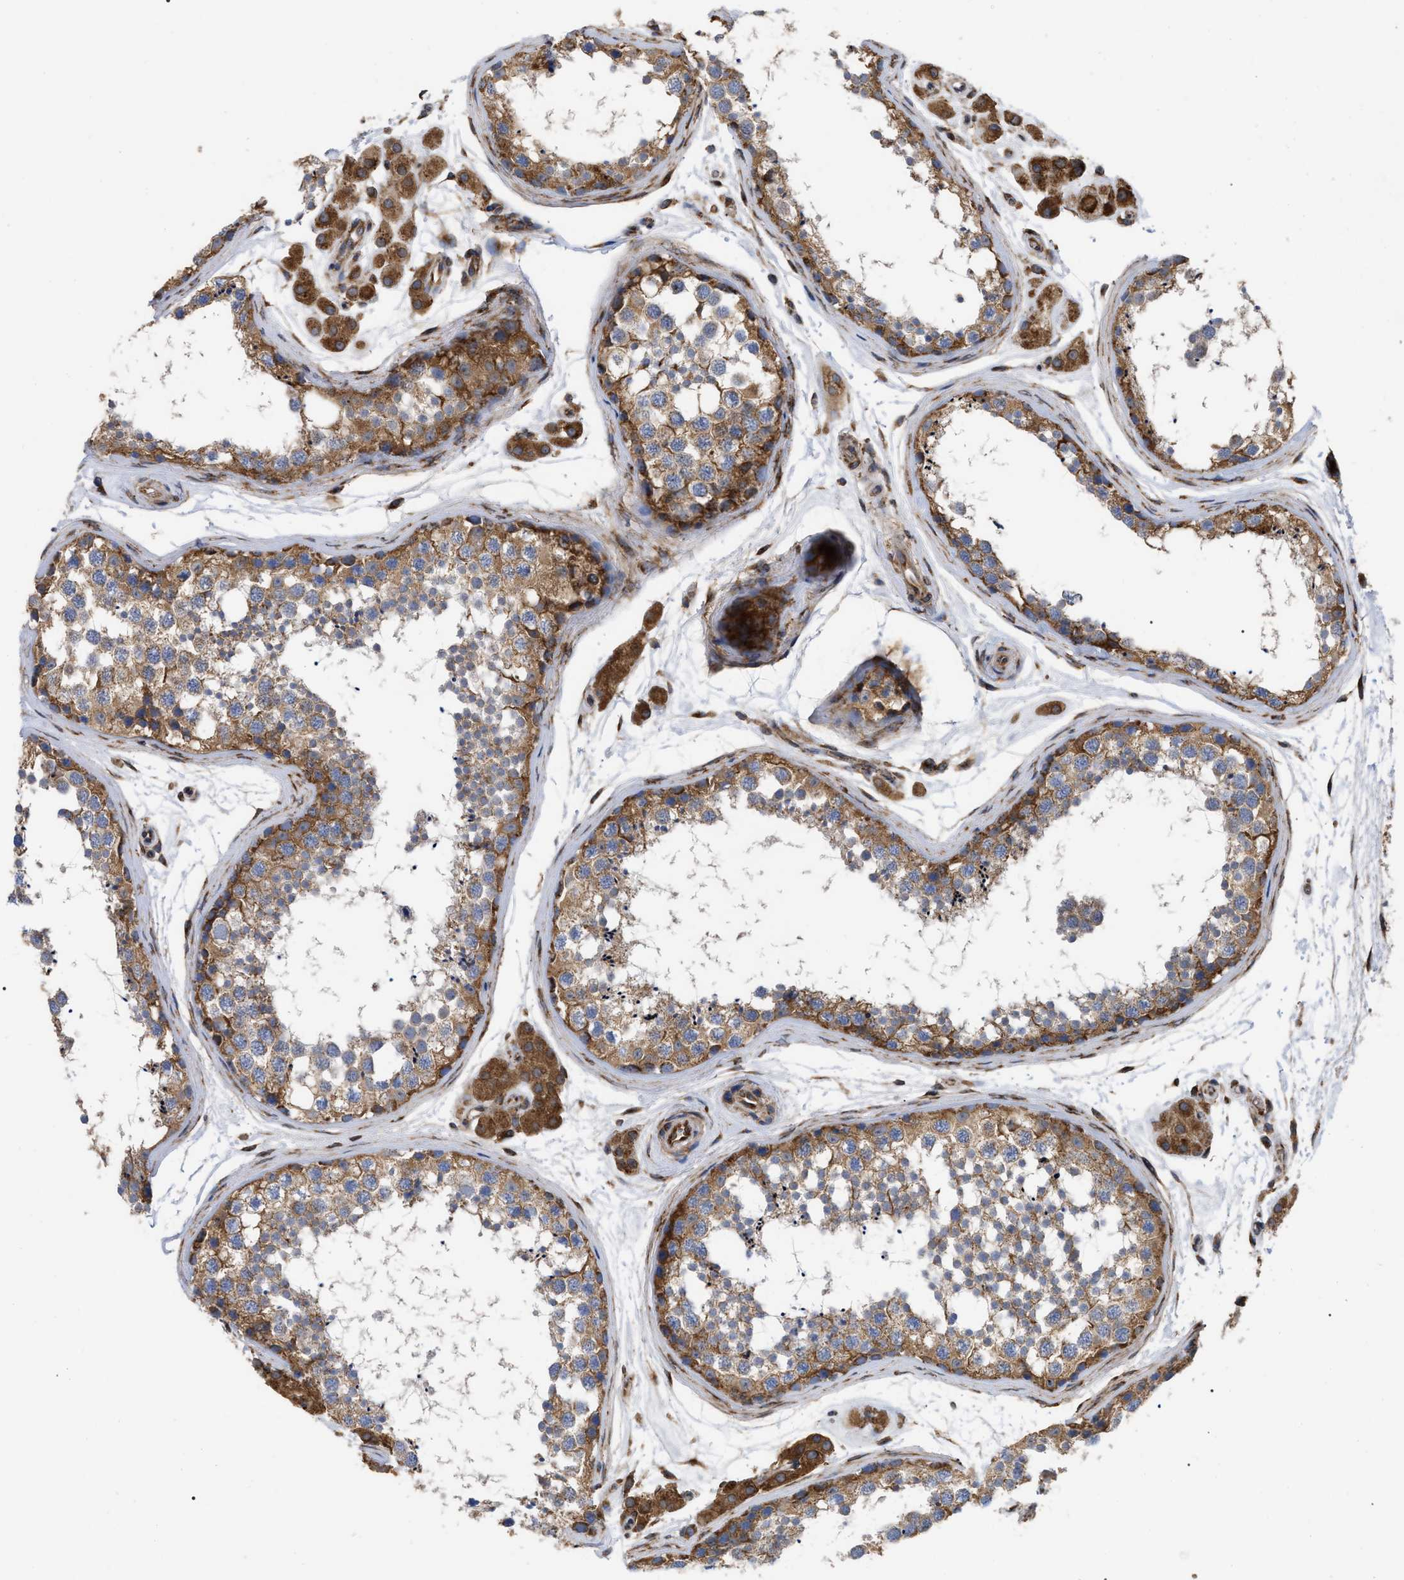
{"staining": {"intensity": "moderate", "quantity": ">75%", "location": "cytoplasmic/membranous"}, "tissue": "testis", "cell_type": "Cells in seminiferous ducts", "image_type": "normal", "snomed": [{"axis": "morphology", "description": "Normal tissue, NOS"}, {"axis": "topography", "description": "Testis"}], "caption": "Immunohistochemical staining of benign testis reveals moderate cytoplasmic/membranous protein expression in approximately >75% of cells in seminiferous ducts.", "gene": "FAM120A", "patient": {"sex": "male", "age": 56}}